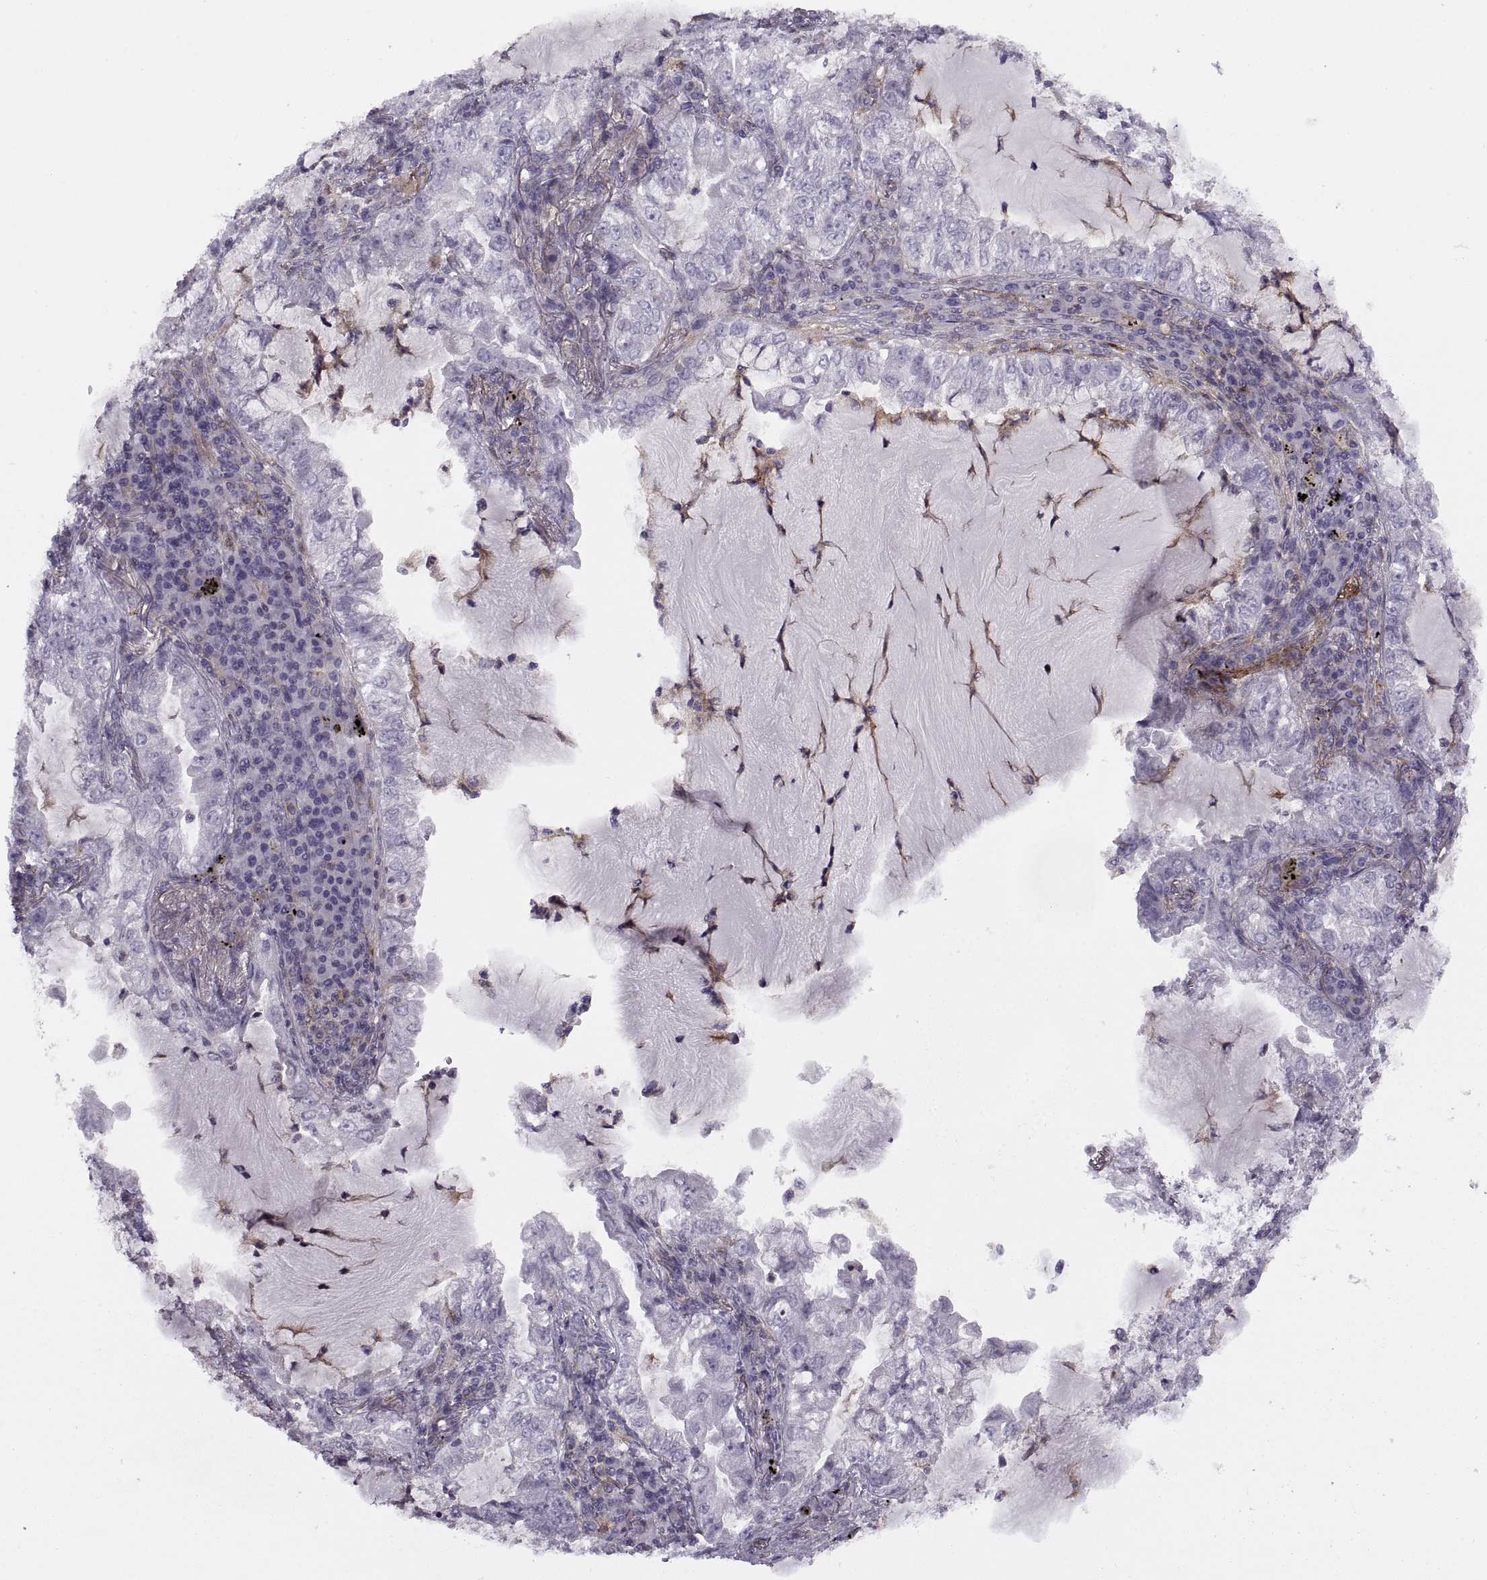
{"staining": {"intensity": "negative", "quantity": "none", "location": "none"}, "tissue": "lung cancer", "cell_type": "Tumor cells", "image_type": "cancer", "snomed": [{"axis": "morphology", "description": "Adenocarcinoma, NOS"}, {"axis": "topography", "description": "Lung"}], "caption": "A micrograph of lung cancer (adenocarcinoma) stained for a protein displays no brown staining in tumor cells. (Immunohistochemistry (ihc), brightfield microscopy, high magnification).", "gene": "RALB", "patient": {"sex": "female", "age": 73}}